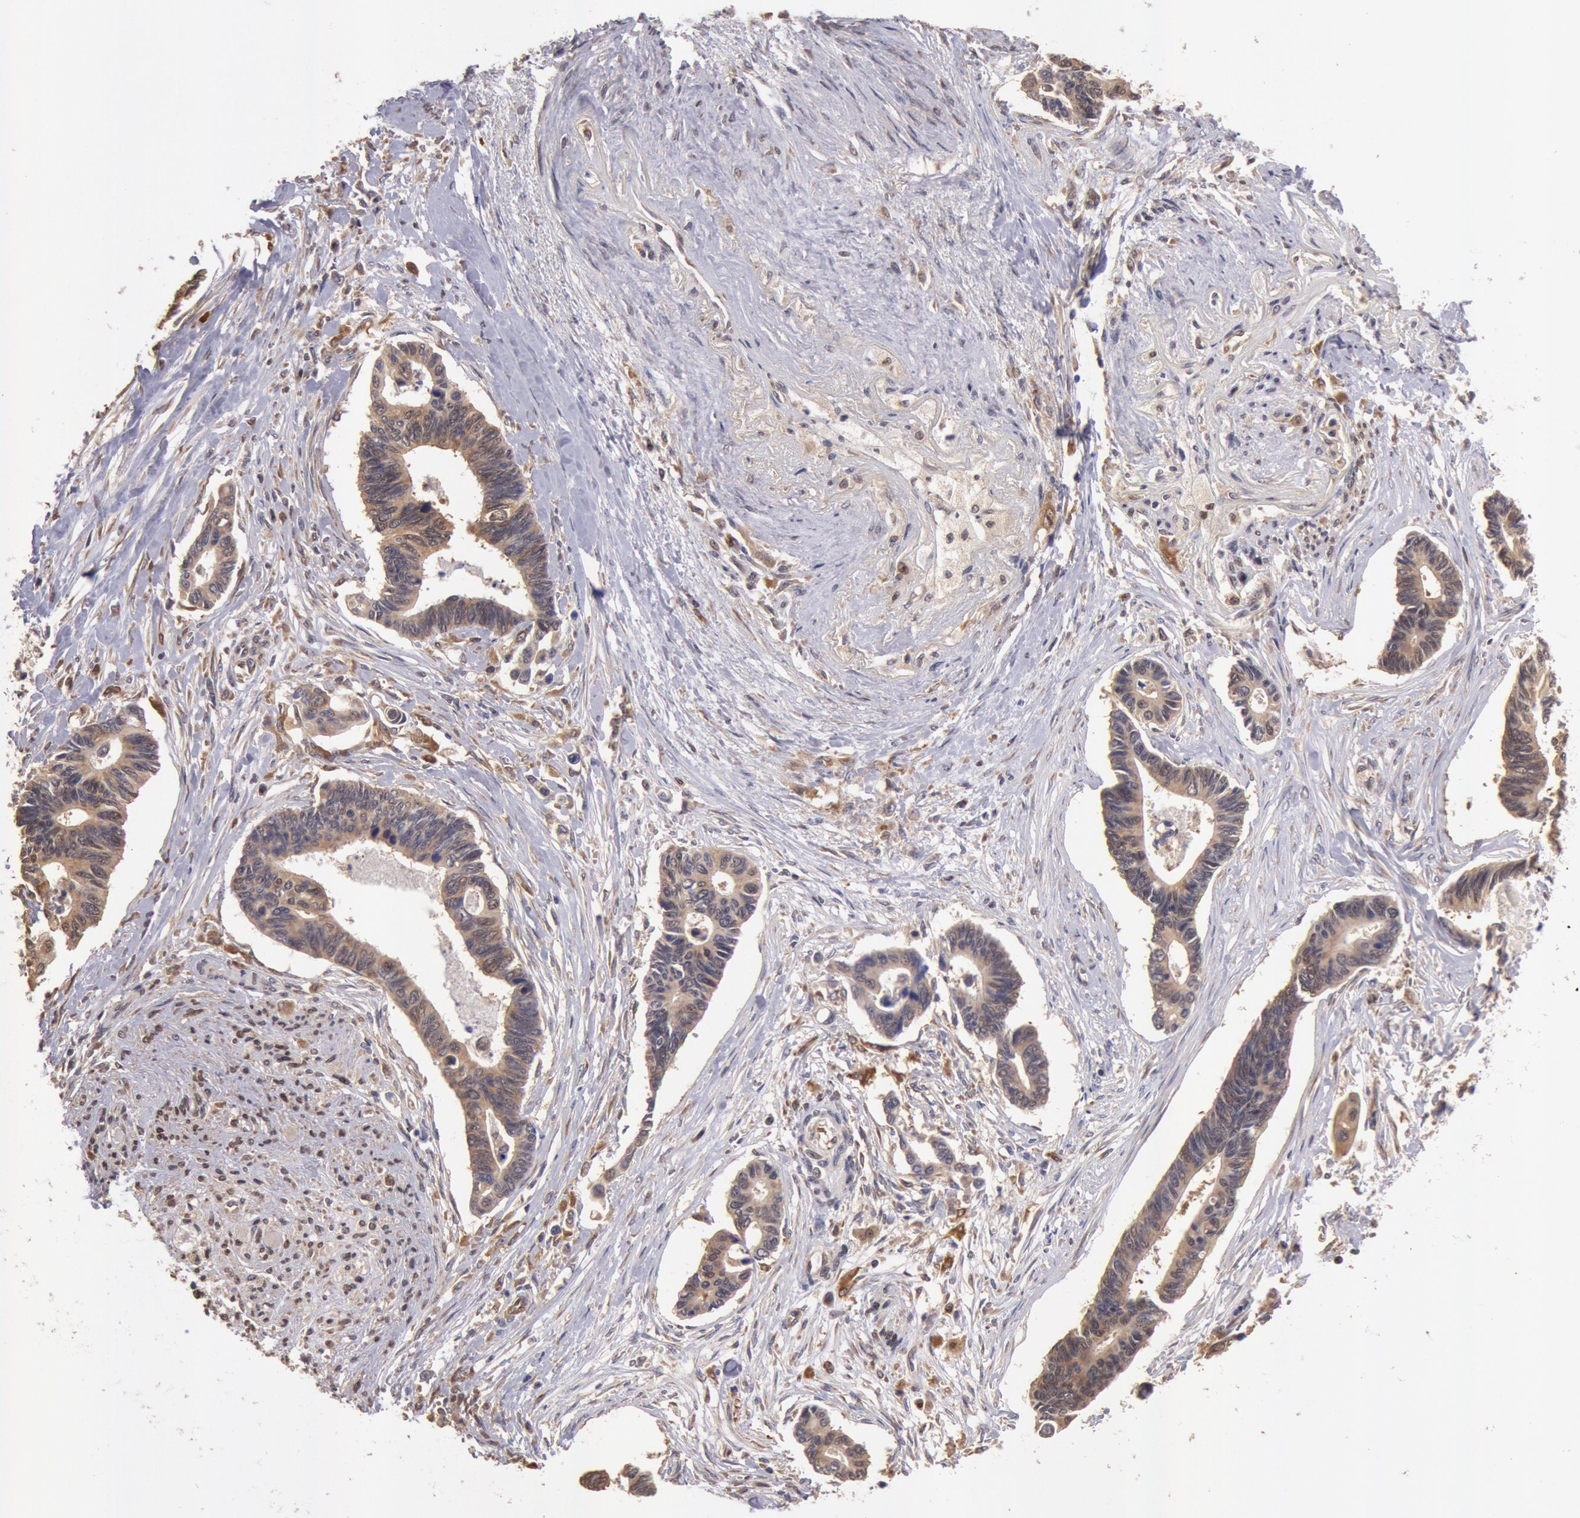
{"staining": {"intensity": "moderate", "quantity": ">75%", "location": "cytoplasmic/membranous"}, "tissue": "pancreatic cancer", "cell_type": "Tumor cells", "image_type": "cancer", "snomed": [{"axis": "morphology", "description": "Adenocarcinoma, NOS"}, {"axis": "topography", "description": "Pancreas"}], "caption": "The image demonstrates staining of pancreatic cancer, revealing moderate cytoplasmic/membranous protein staining (brown color) within tumor cells.", "gene": "COMT", "patient": {"sex": "female", "age": 70}}